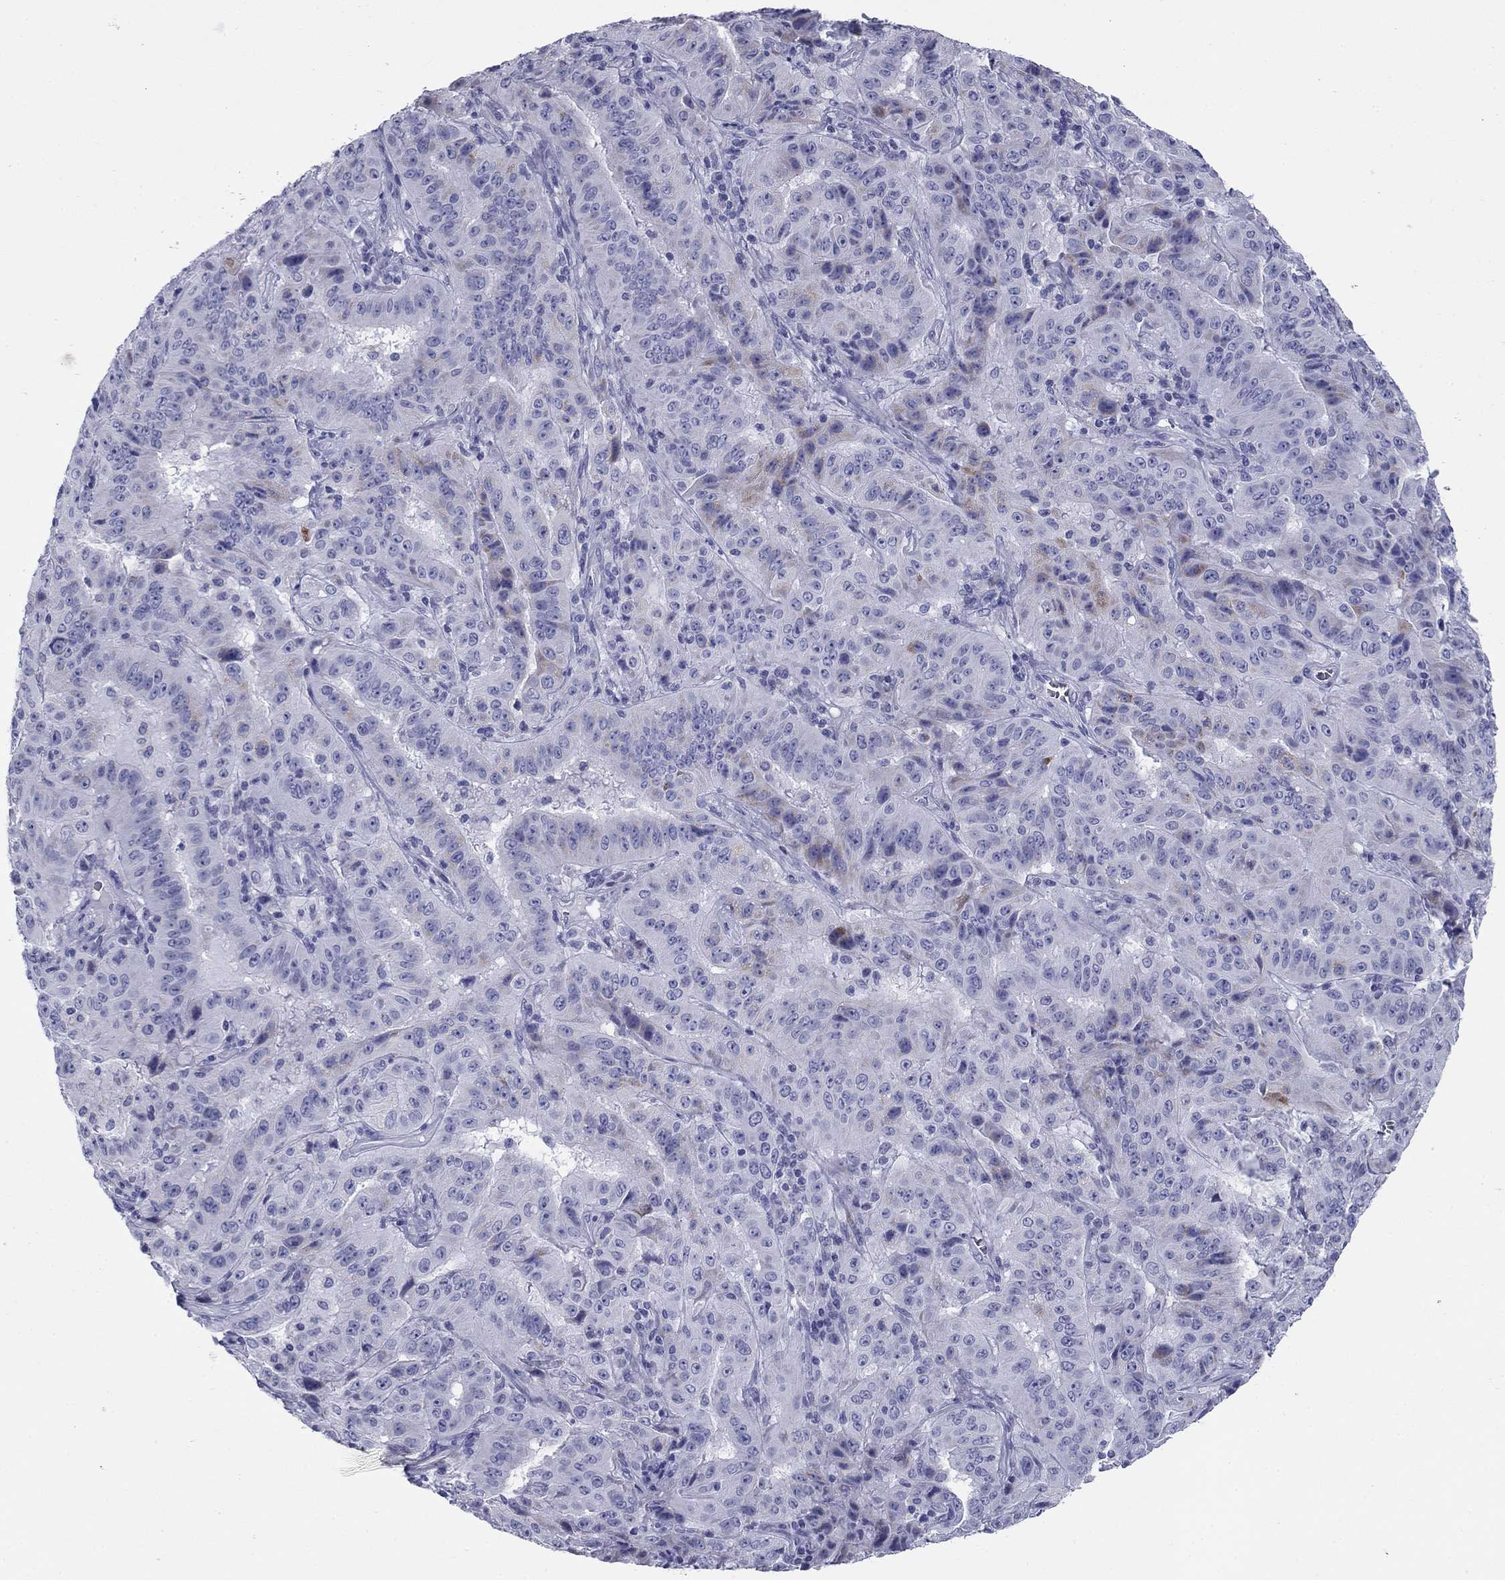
{"staining": {"intensity": "negative", "quantity": "none", "location": "none"}, "tissue": "pancreatic cancer", "cell_type": "Tumor cells", "image_type": "cancer", "snomed": [{"axis": "morphology", "description": "Adenocarcinoma, NOS"}, {"axis": "topography", "description": "Pancreas"}], "caption": "Pancreatic cancer (adenocarcinoma) stained for a protein using IHC exhibits no expression tumor cells.", "gene": "ZP2", "patient": {"sex": "male", "age": 63}}